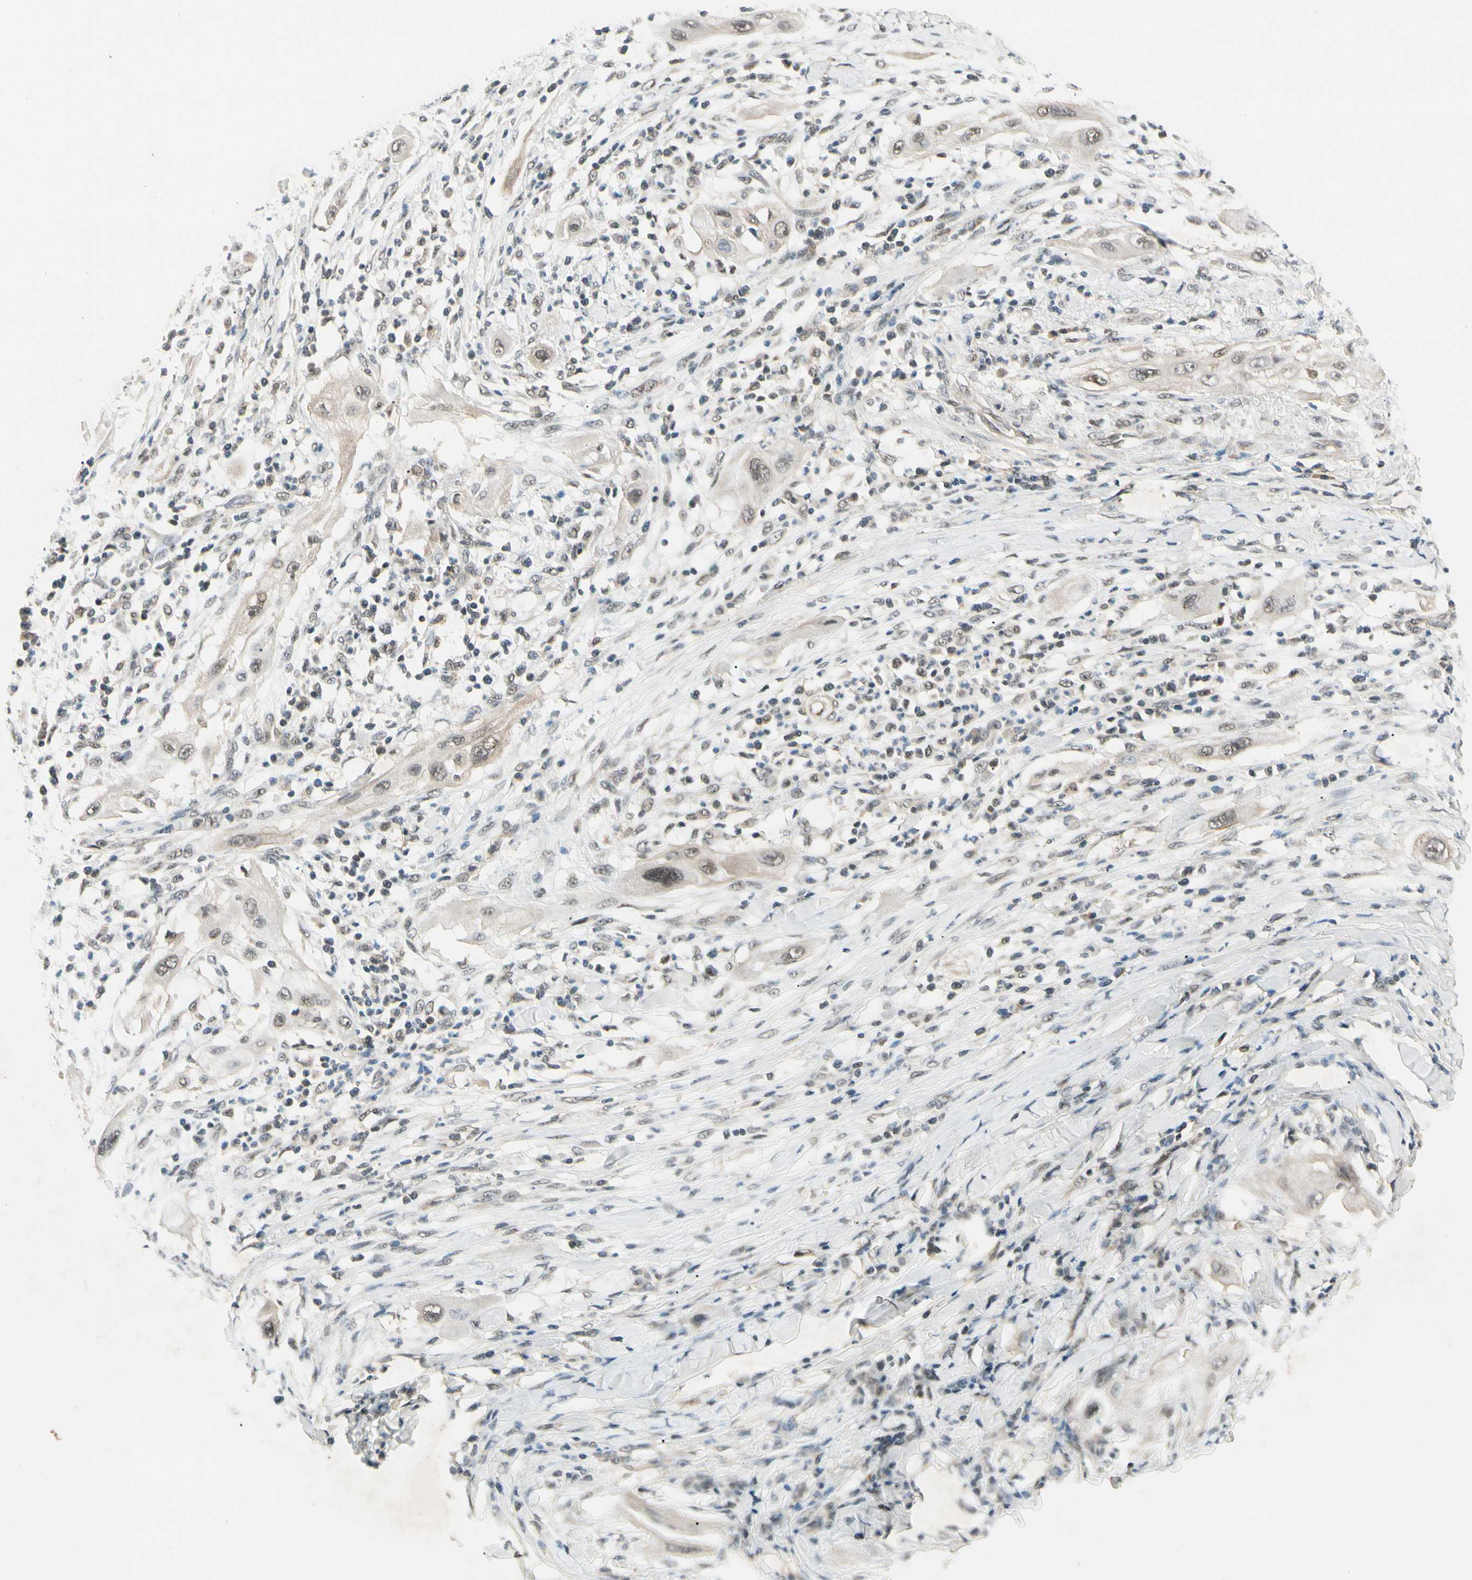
{"staining": {"intensity": "weak", "quantity": "25%-75%", "location": "cytoplasmic/membranous,nuclear"}, "tissue": "lung cancer", "cell_type": "Tumor cells", "image_type": "cancer", "snomed": [{"axis": "morphology", "description": "Squamous cell carcinoma, NOS"}, {"axis": "topography", "description": "Lung"}], "caption": "Weak cytoplasmic/membranous and nuclear protein positivity is present in about 25%-75% of tumor cells in lung cancer (squamous cell carcinoma).", "gene": "ZSCAN12", "patient": {"sex": "female", "age": 47}}